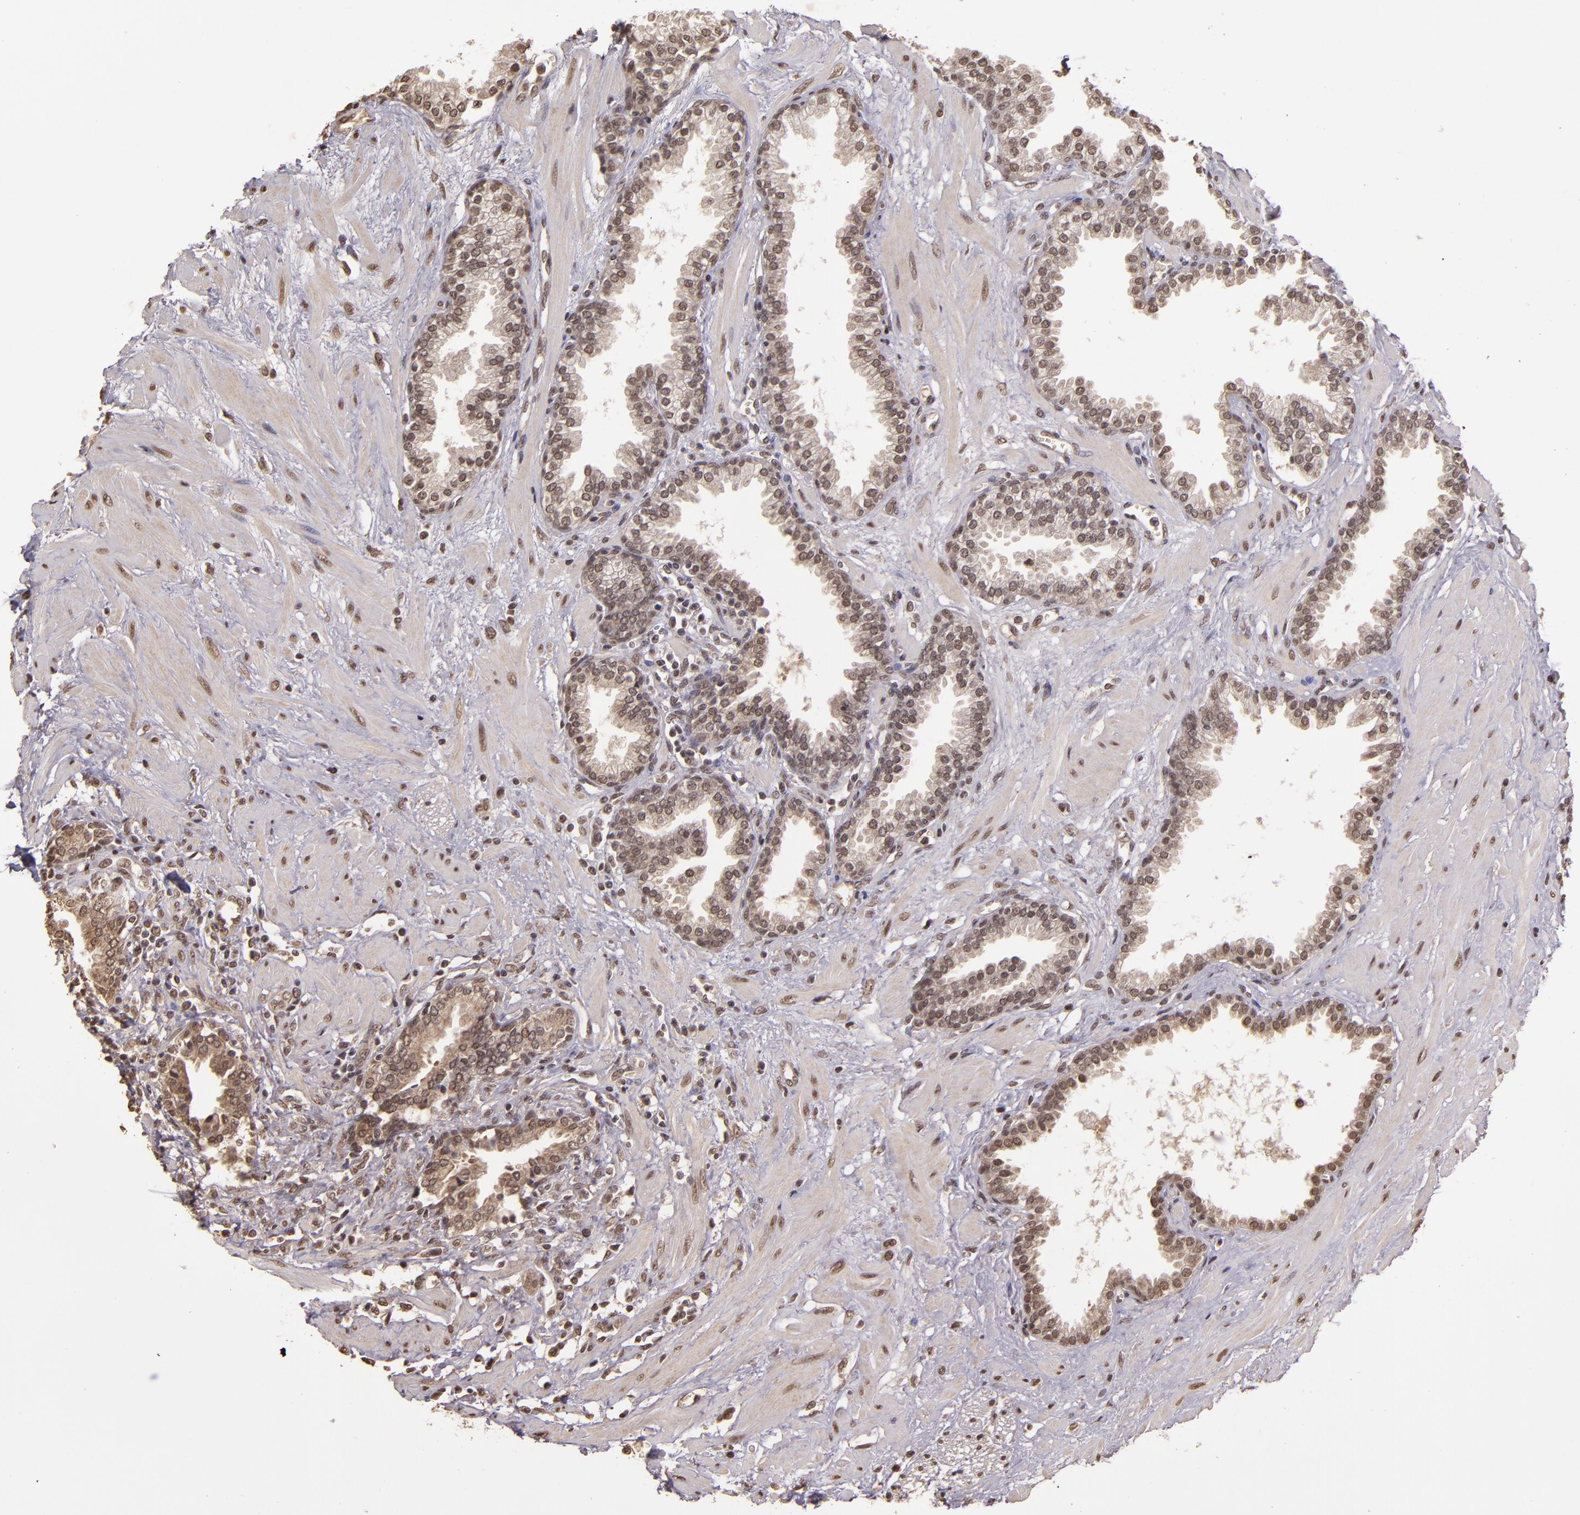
{"staining": {"intensity": "weak", "quantity": ">75%", "location": "cytoplasmic/membranous,nuclear"}, "tissue": "prostate", "cell_type": "Glandular cells", "image_type": "normal", "snomed": [{"axis": "morphology", "description": "Normal tissue, NOS"}, {"axis": "topography", "description": "Prostate"}], "caption": "Prostate stained with DAB immunohistochemistry shows low levels of weak cytoplasmic/membranous,nuclear staining in about >75% of glandular cells.", "gene": "CUL1", "patient": {"sex": "male", "age": 64}}